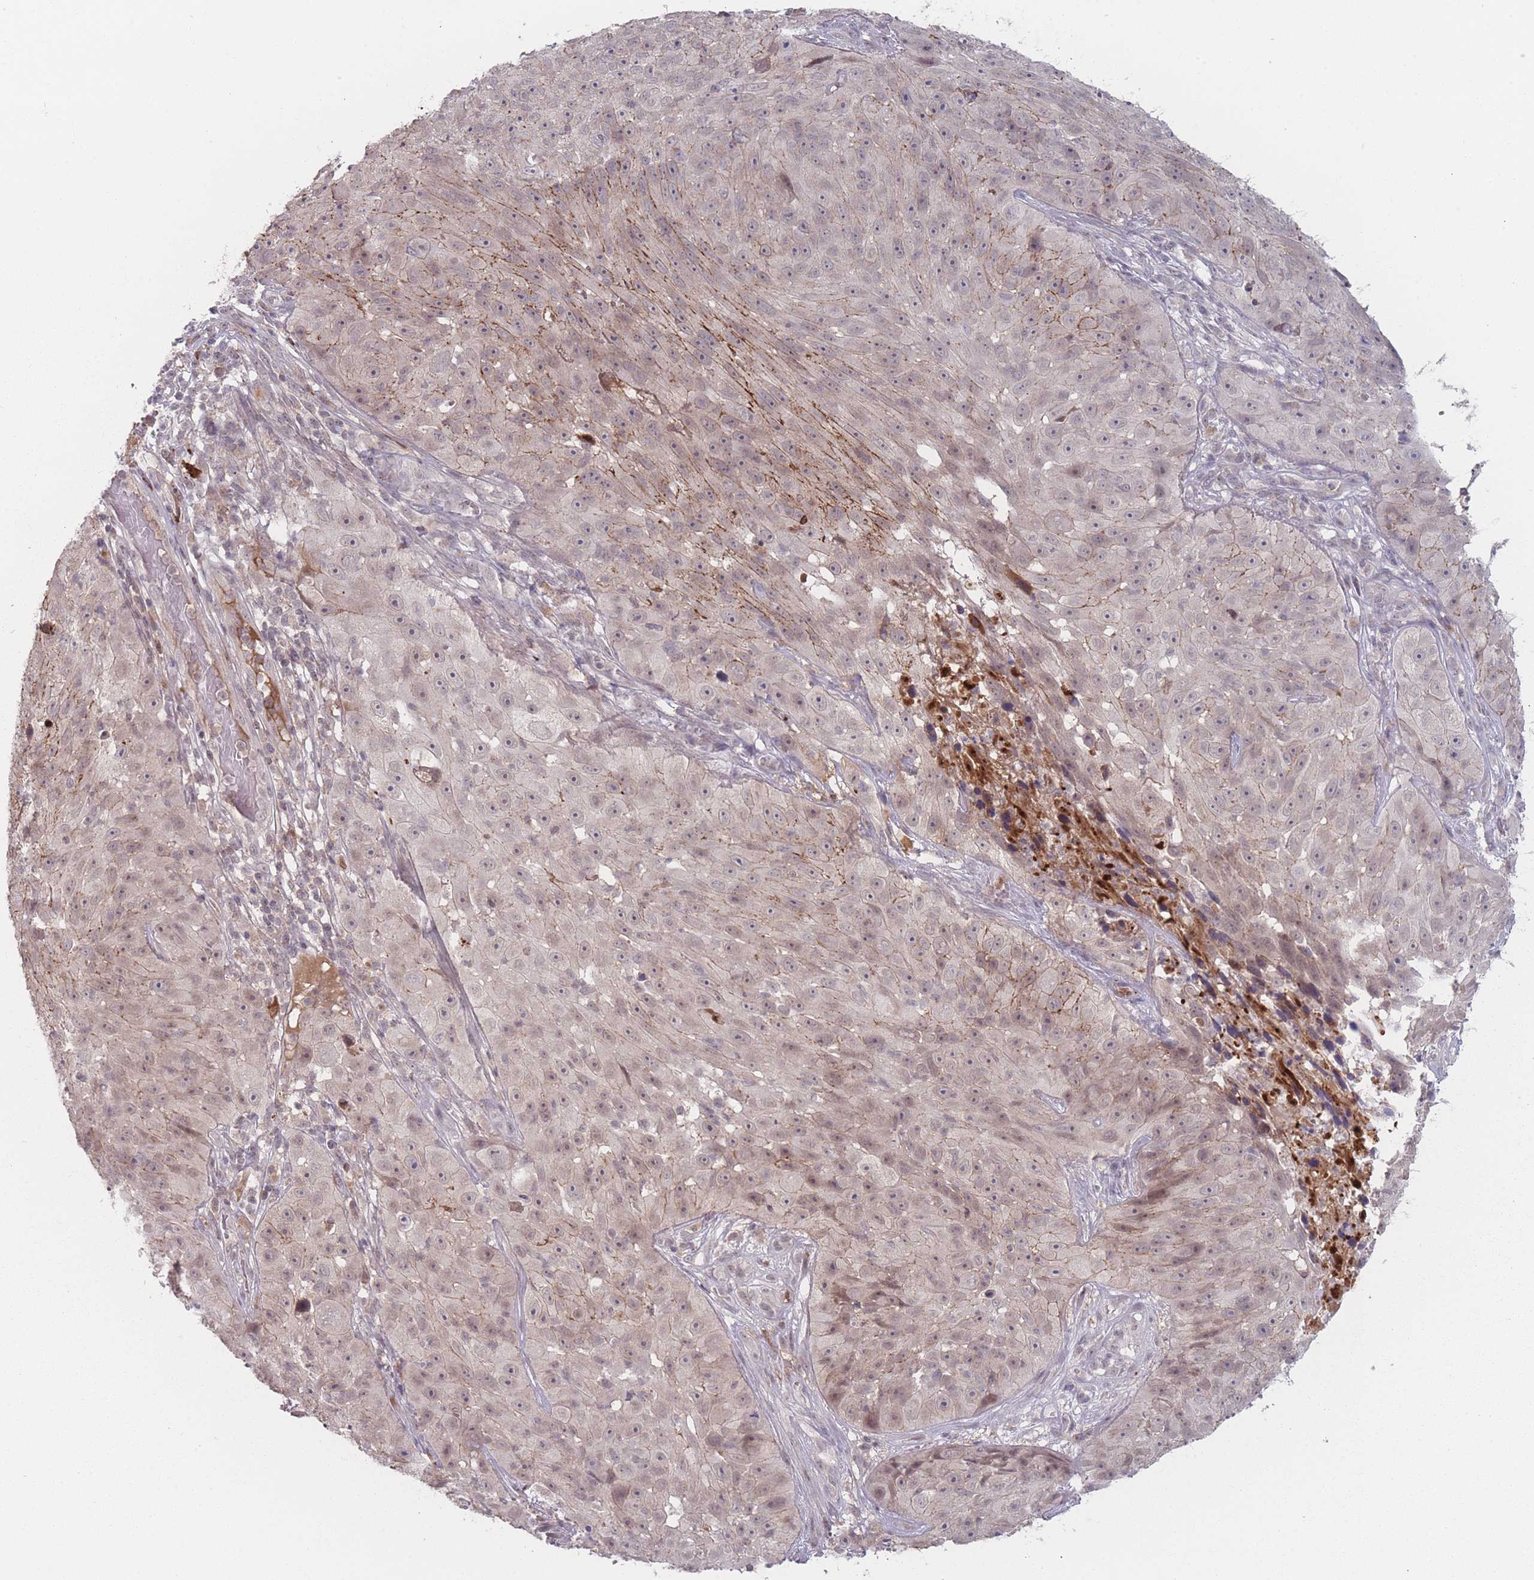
{"staining": {"intensity": "moderate", "quantity": "<25%", "location": "cytoplasmic/membranous"}, "tissue": "skin cancer", "cell_type": "Tumor cells", "image_type": "cancer", "snomed": [{"axis": "morphology", "description": "Squamous cell carcinoma, NOS"}, {"axis": "topography", "description": "Skin"}], "caption": "Human squamous cell carcinoma (skin) stained for a protein (brown) displays moderate cytoplasmic/membranous positive expression in about <25% of tumor cells.", "gene": "TMEM232", "patient": {"sex": "female", "age": 87}}